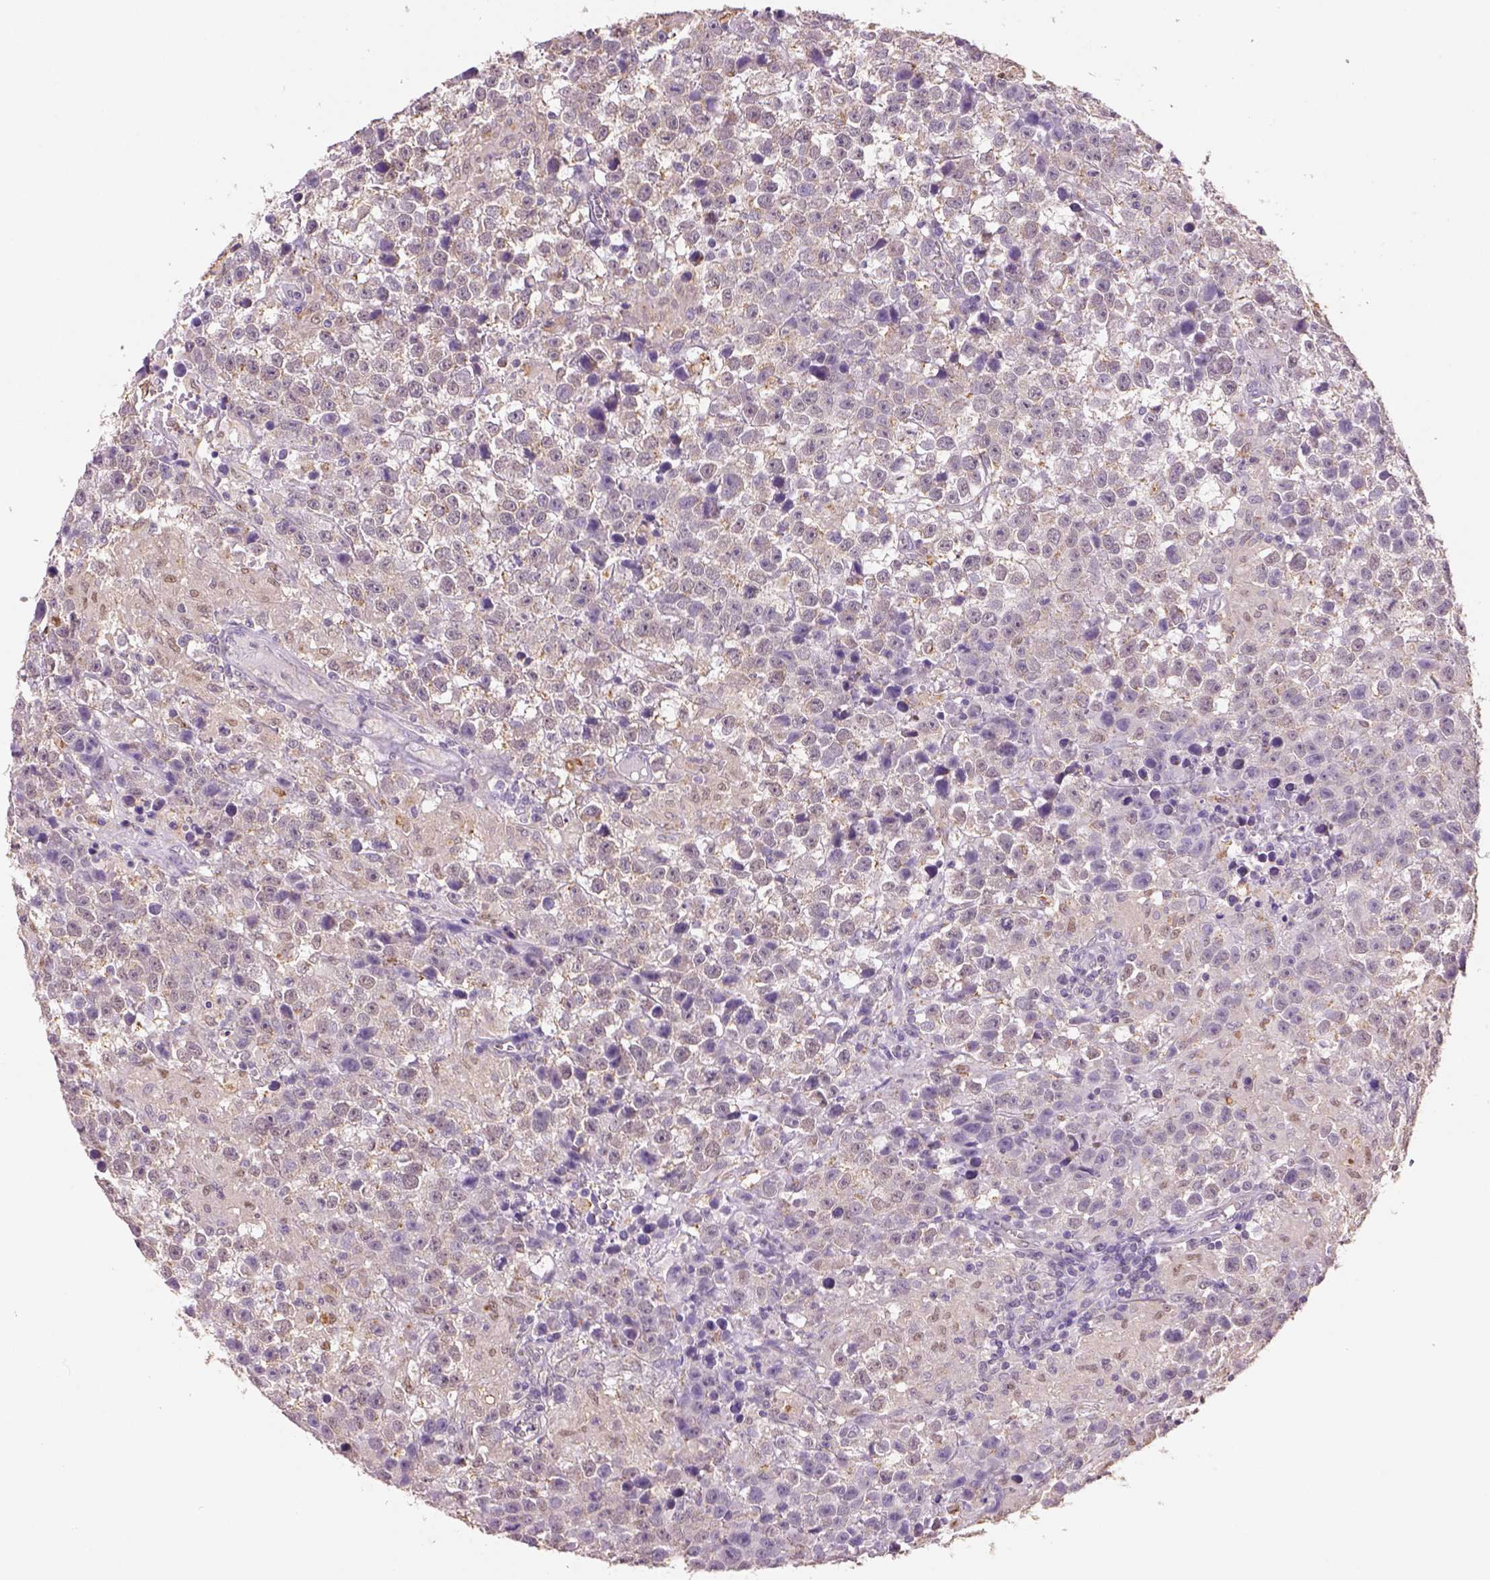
{"staining": {"intensity": "negative", "quantity": "none", "location": "none"}, "tissue": "testis cancer", "cell_type": "Tumor cells", "image_type": "cancer", "snomed": [{"axis": "morphology", "description": "Seminoma, NOS"}, {"axis": "topography", "description": "Testis"}], "caption": "This is a histopathology image of immunohistochemistry (IHC) staining of testis cancer, which shows no positivity in tumor cells.", "gene": "AP2B1", "patient": {"sex": "male", "age": 43}}